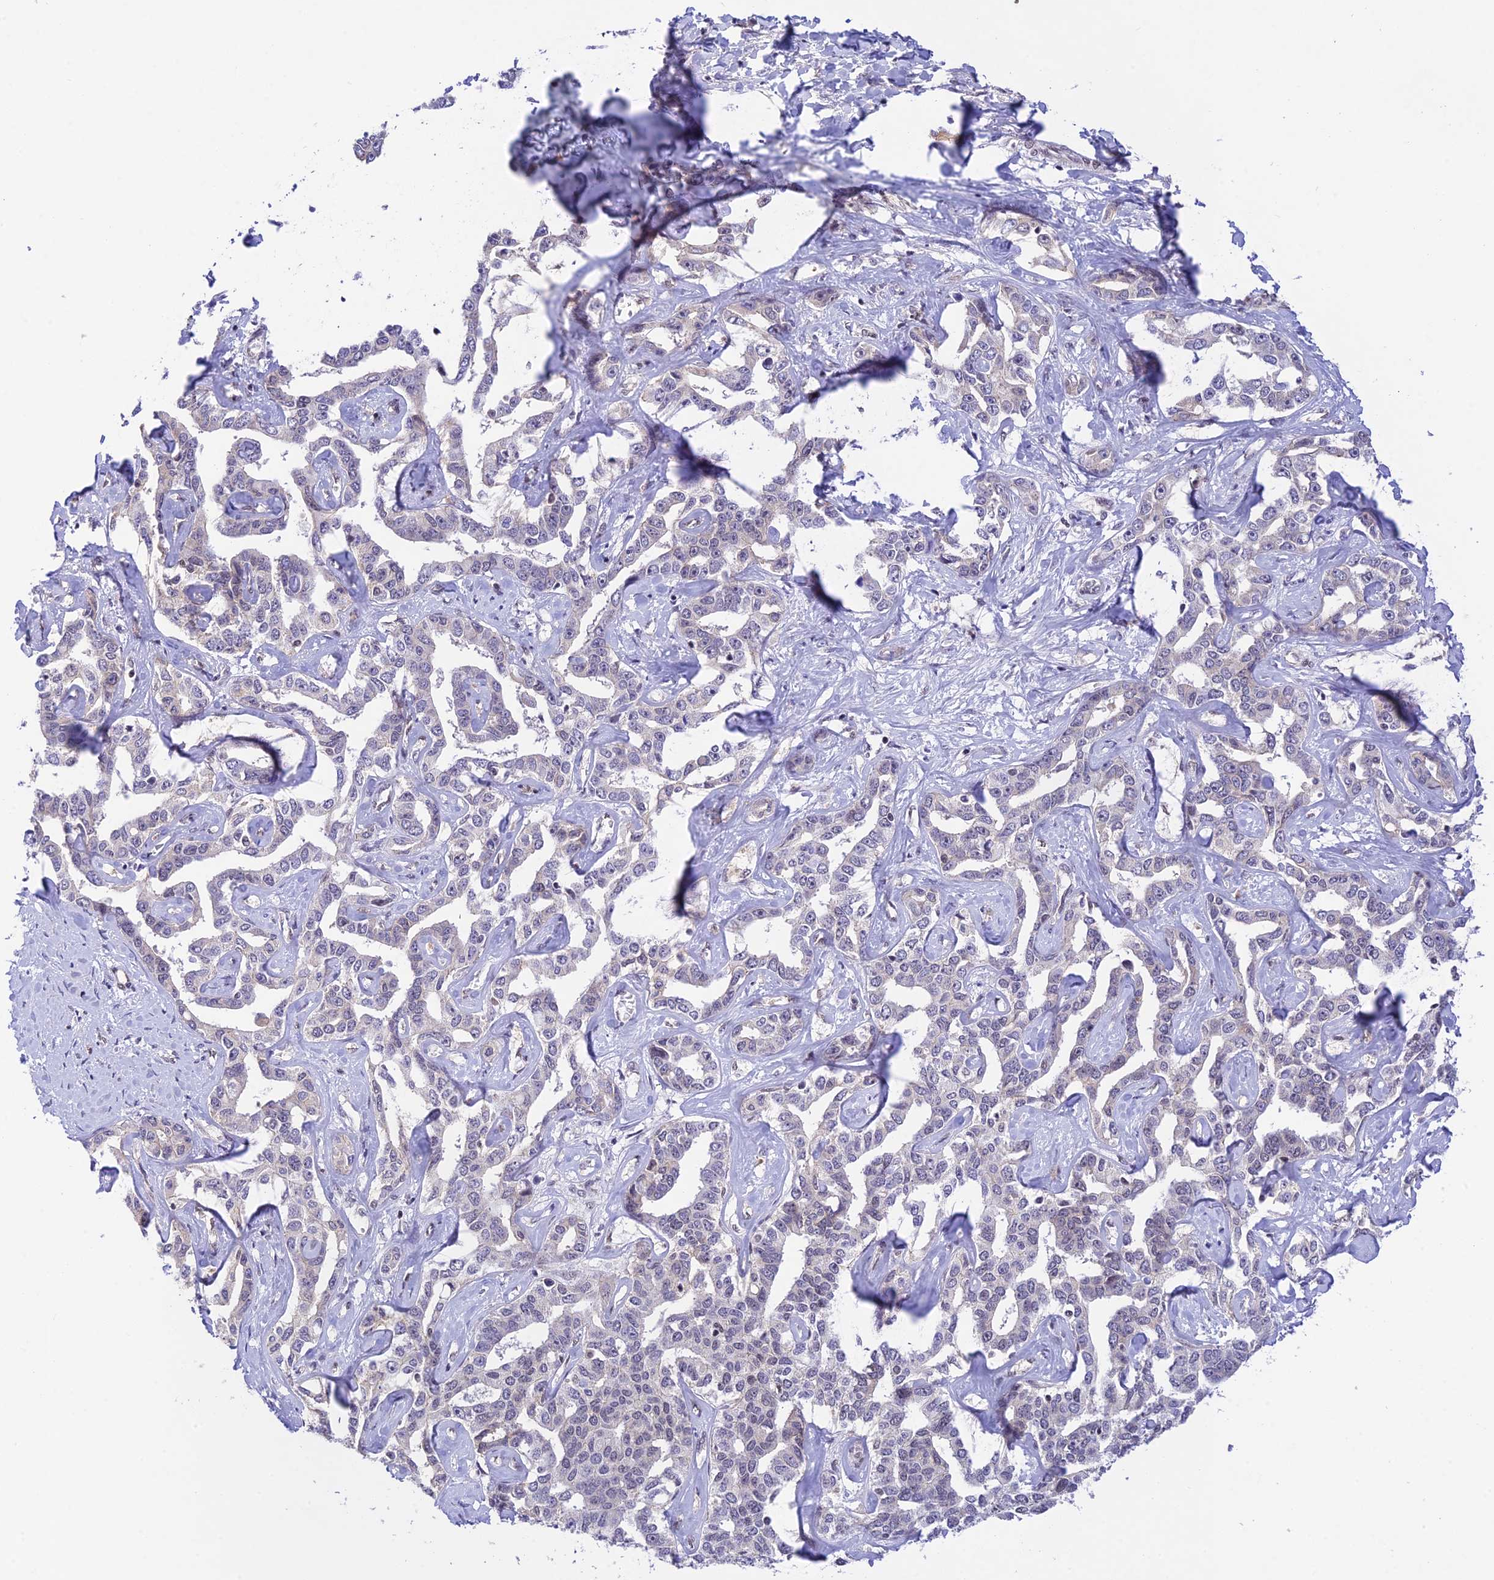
{"staining": {"intensity": "weak", "quantity": "<25%", "location": "cytoplasmic/membranous"}, "tissue": "liver cancer", "cell_type": "Tumor cells", "image_type": "cancer", "snomed": [{"axis": "morphology", "description": "Cholangiocarcinoma"}, {"axis": "topography", "description": "Liver"}], "caption": "Liver cholangiocarcinoma was stained to show a protein in brown. There is no significant staining in tumor cells. (Stains: DAB (3,3'-diaminobenzidine) immunohistochemistry with hematoxylin counter stain, Microscopy: brightfield microscopy at high magnification).", "gene": "THAP11", "patient": {"sex": "male", "age": 59}}